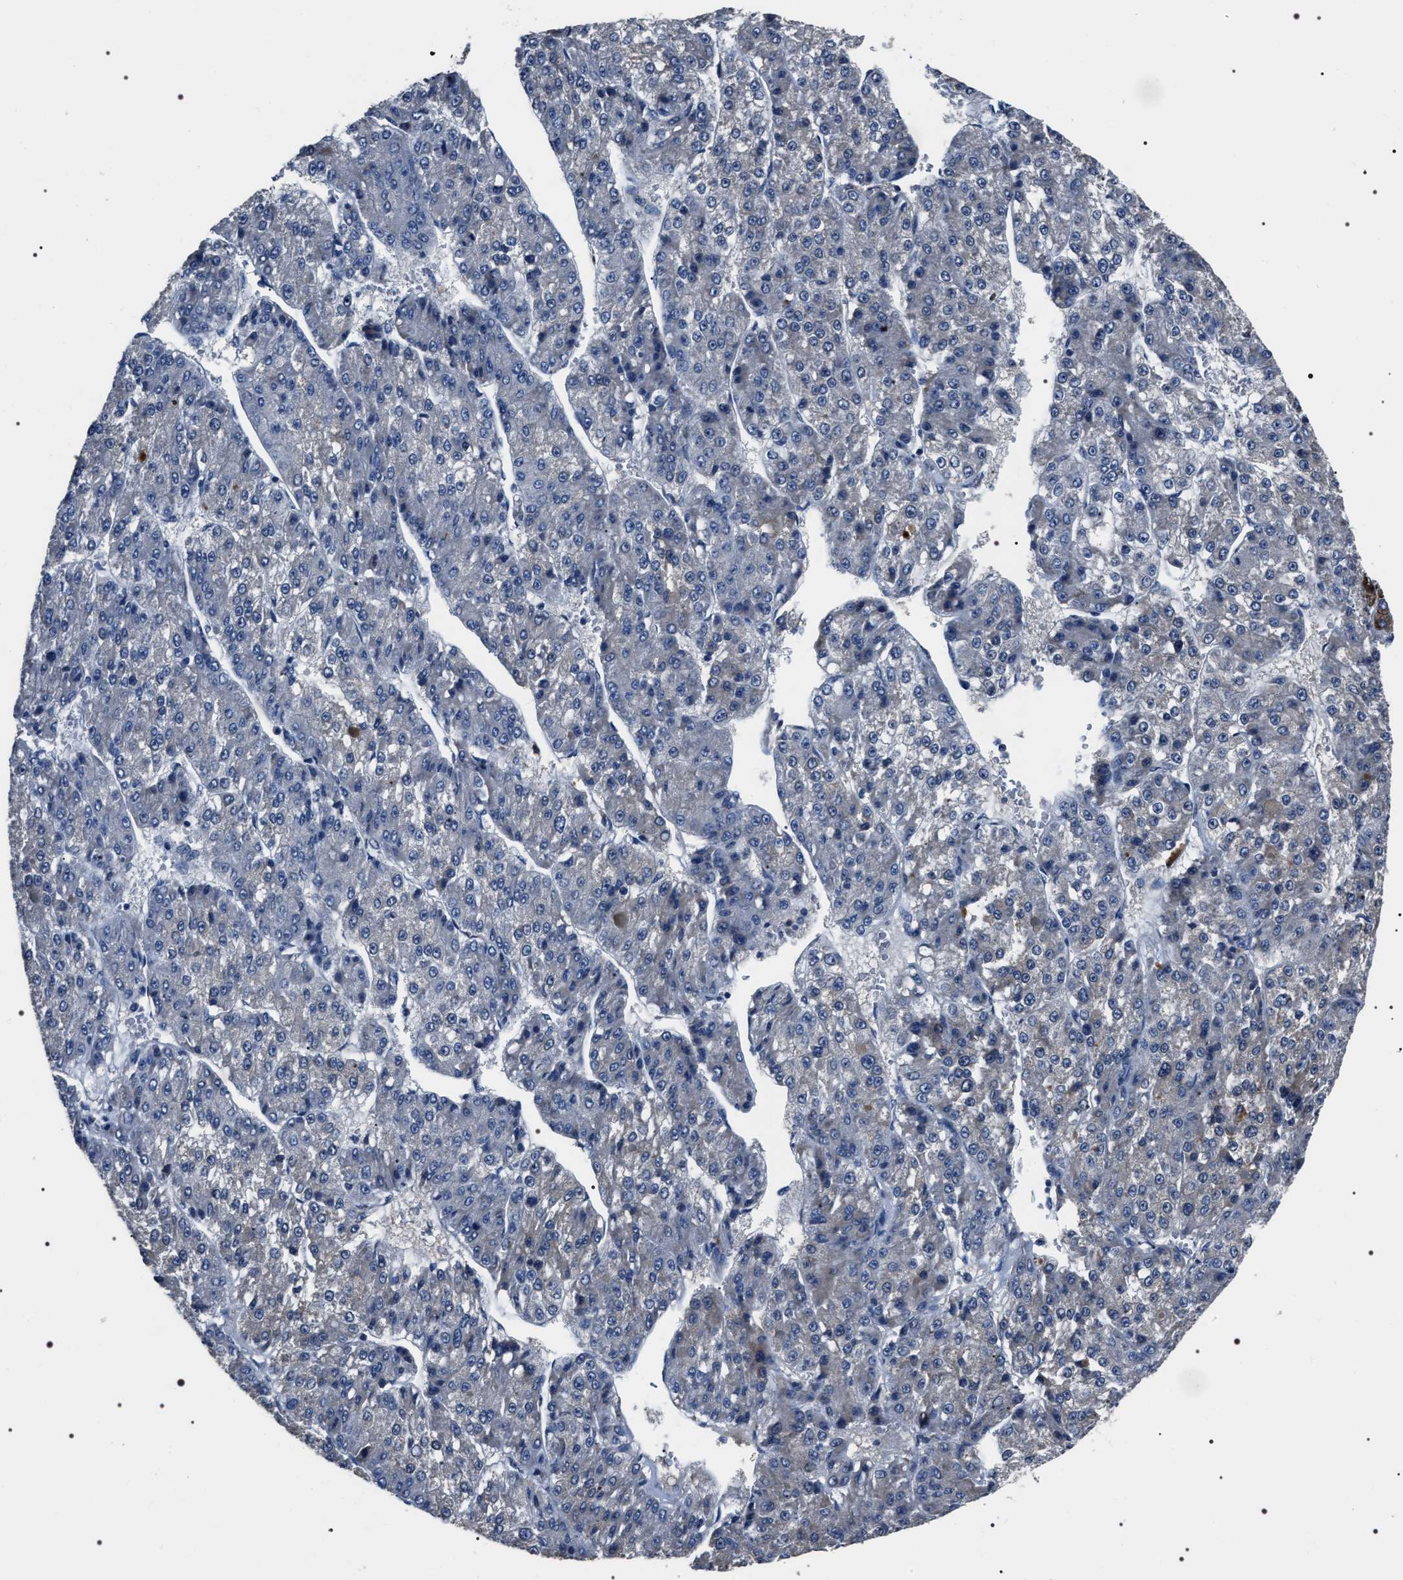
{"staining": {"intensity": "negative", "quantity": "none", "location": "none"}, "tissue": "liver cancer", "cell_type": "Tumor cells", "image_type": "cancer", "snomed": [{"axis": "morphology", "description": "Carcinoma, Hepatocellular, NOS"}, {"axis": "topography", "description": "Liver"}], "caption": "Tumor cells show no significant protein positivity in liver hepatocellular carcinoma.", "gene": "TRIM54", "patient": {"sex": "female", "age": 73}}